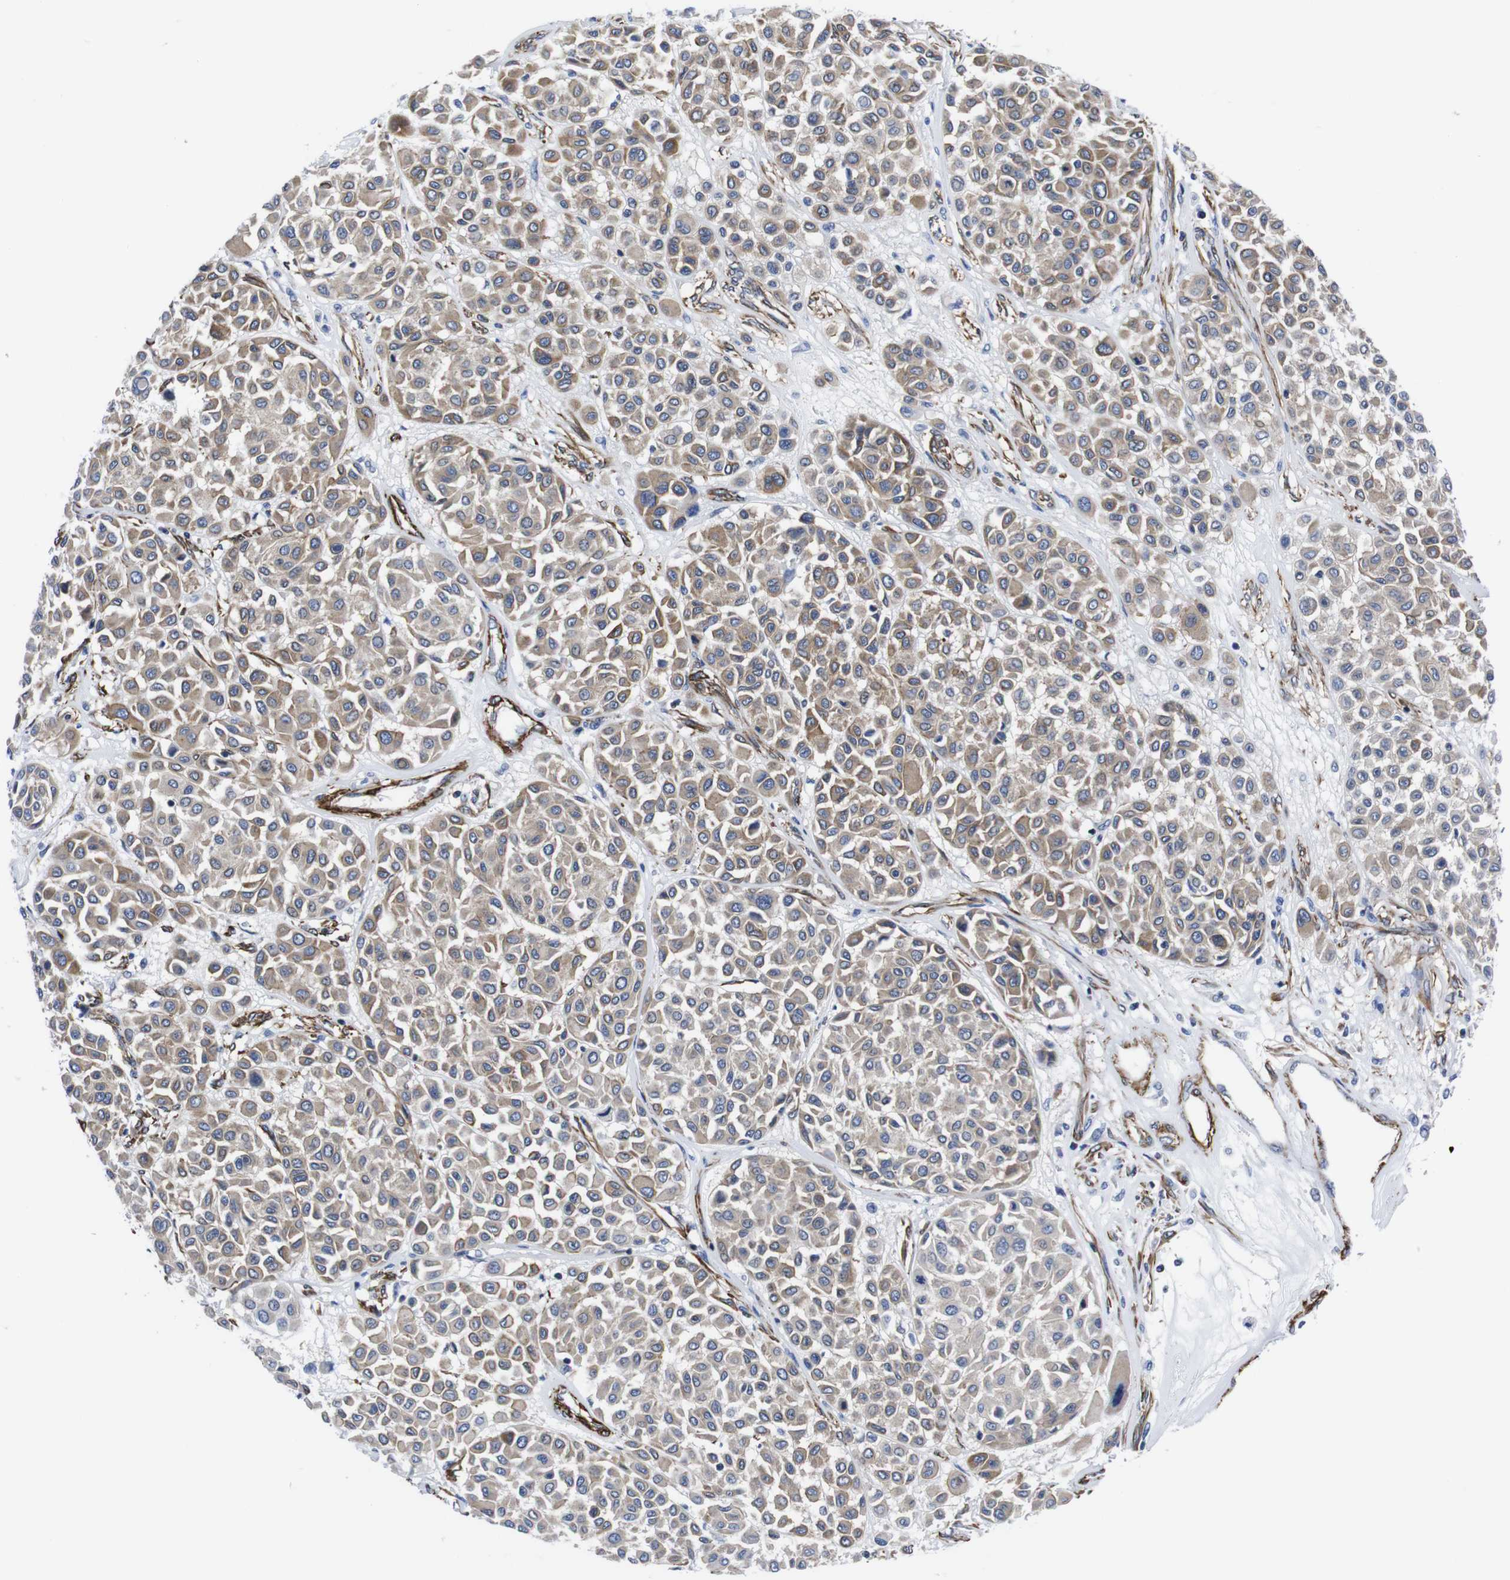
{"staining": {"intensity": "weak", "quantity": ">75%", "location": "cytoplasmic/membranous"}, "tissue": "melanoma", "cell_type": "Tumor cells", "image_type": "cancer", "snomed": [{"axis": "morphology", "description": "Malignant melanoma, Metastatic site"}, {"axis": "topography", "description": "Soft tissue"}], "caption": "Protein expression analysis of malignant melanoma (metastatic site) exhibits weak cytoplasmic/membranous expression in approximately >75% of tumor cells. (brown staining indicates protein expression, while blue staining denotes nuclei).", "gene": "WNT10A", "patient": {"sex": "male", "age": 41}}